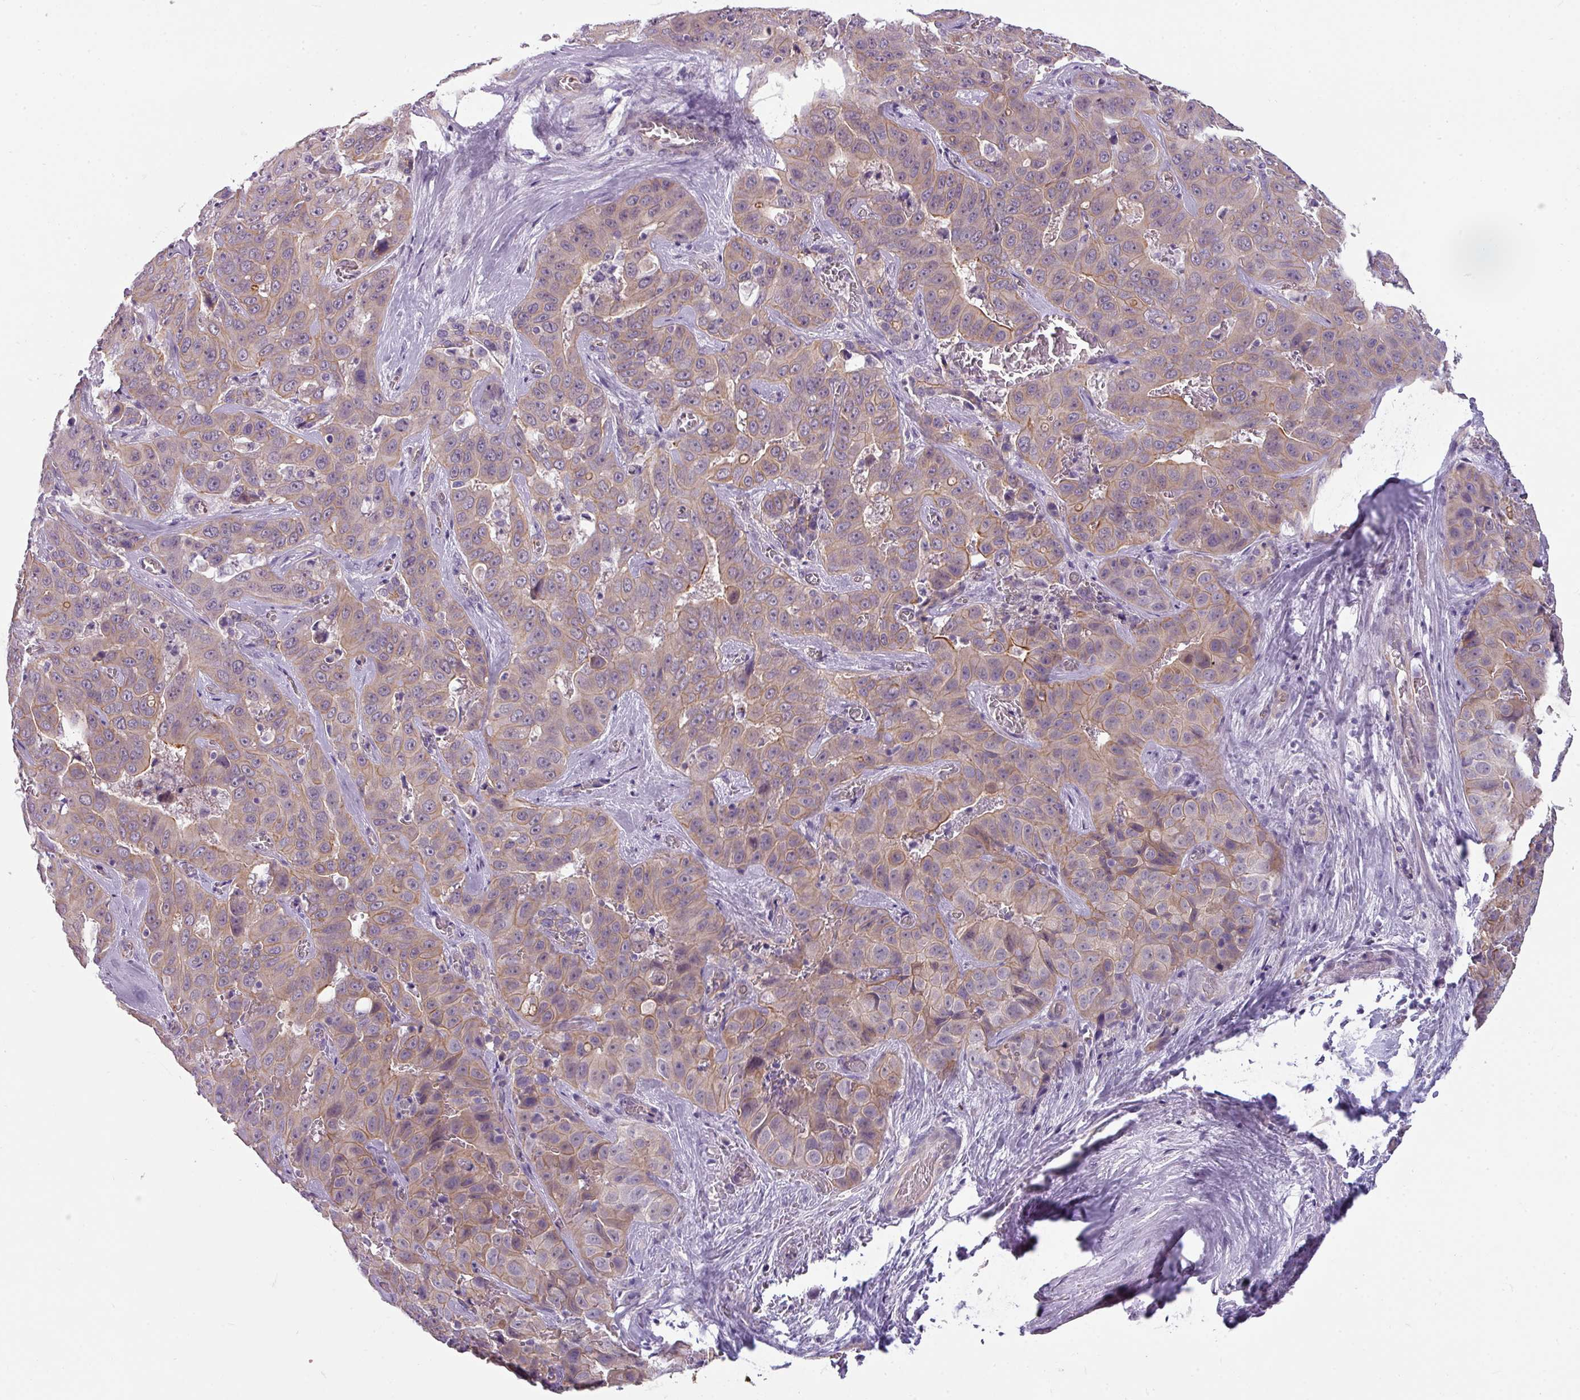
{"staining": {"intensity": "strong", "quantity": "<25%", "location": "cytoplasmic/membranous"}, "tissue": "liver cancer", "cell_type": "Tumor cells", "image_type": "cancer", "snomed": [{"axis": "morphology", "description": "Cholangiocarcinoma"}, {"axis": "topography", "description": "Liver"}], "caption": "Human liver cholangiocarcinoma stained with a protein marker reveals strong staining in tumor cells.", "gene": "BUD23", "patient": {"sex": "female", "age": 52}}